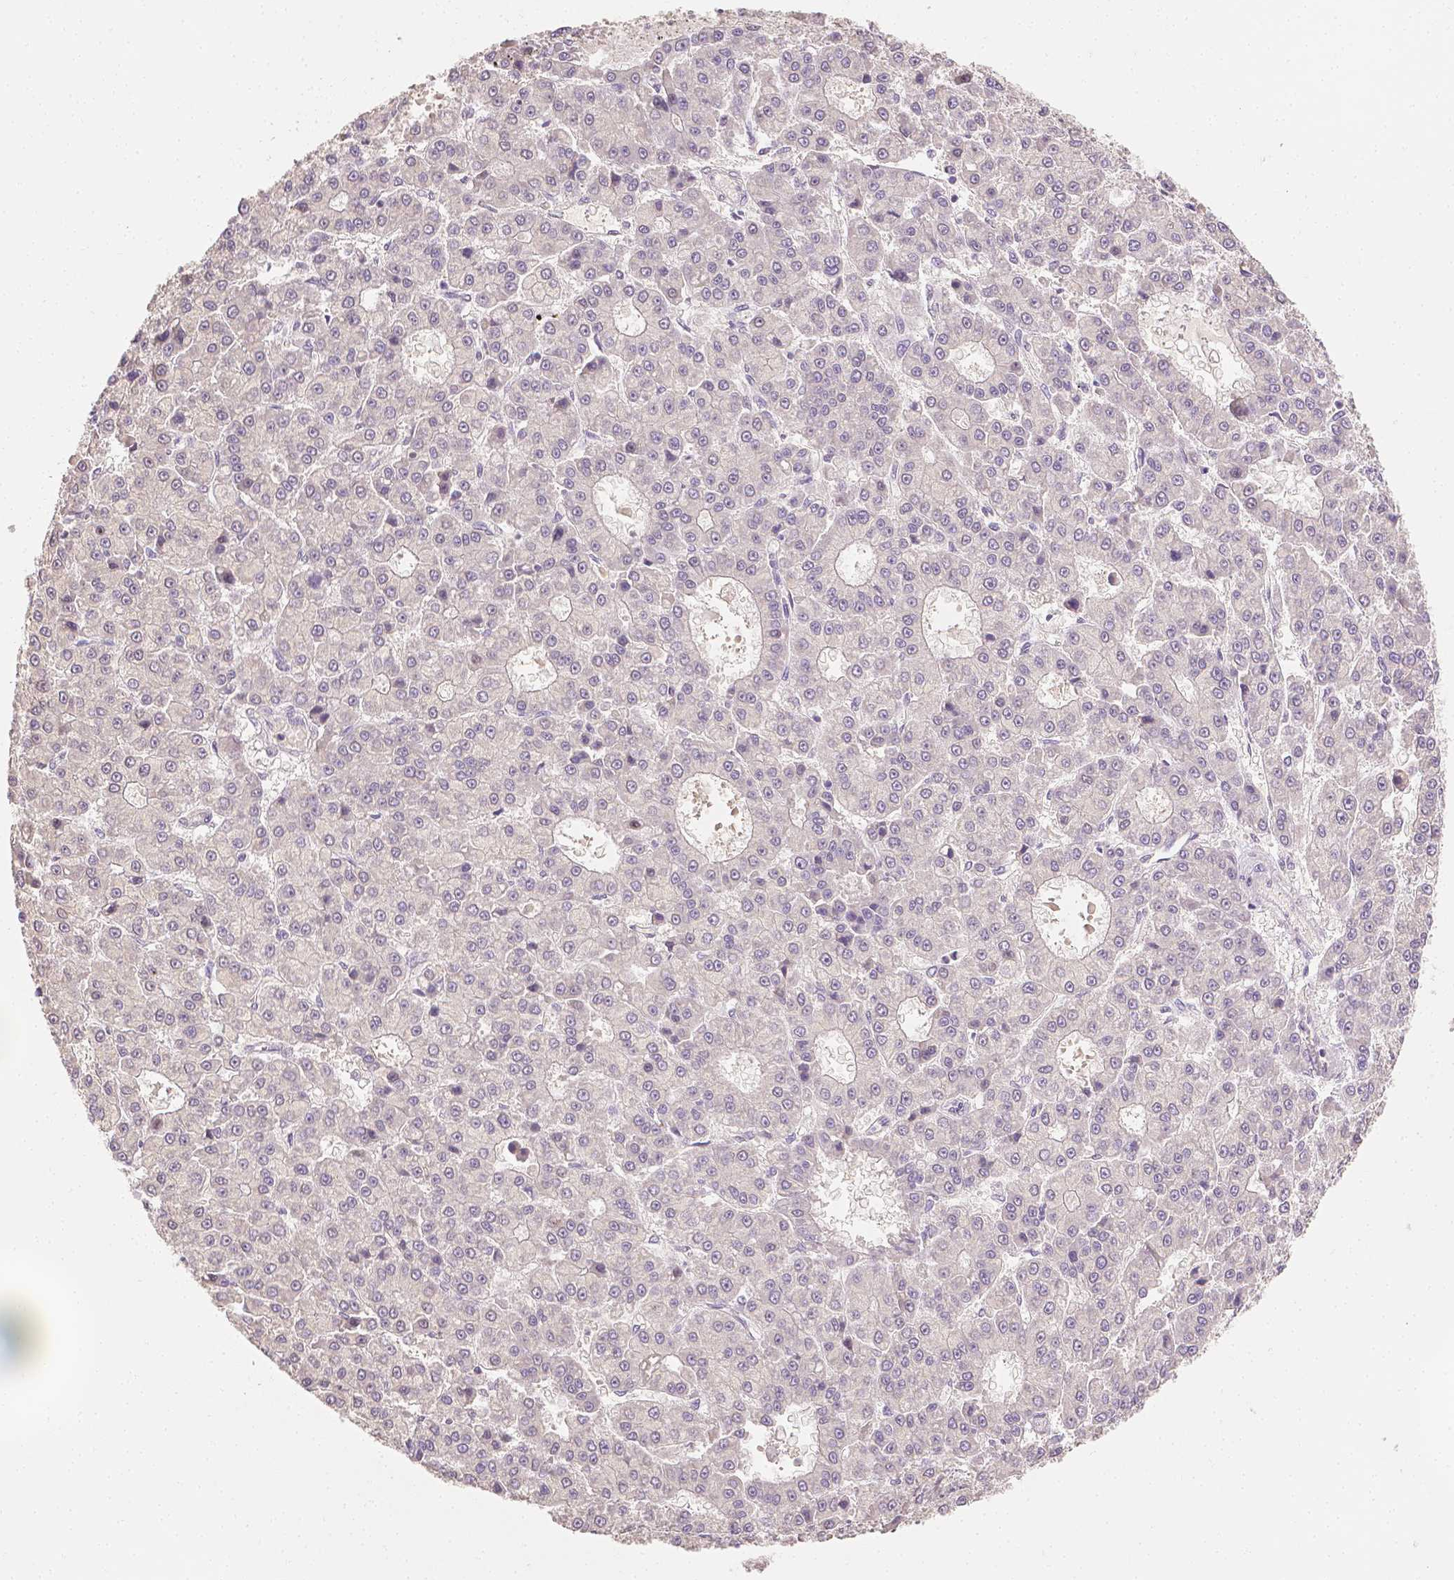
{"staining": {"intensity": "negative", "quantity": "none", "location": "none"}, "tissue": "liver cancer", "cell_type": "Tumor cells", "image_type": "cancer", "snomed": [{"axis": "morphology", "description": "Carcinoma, Hepatocellular, NOS"}, {"axis": "topography", "description": "Liver"}], "caption": "Micrograph shows no protein expression in tumor cells of liver cancer (hepatocellular carcinoma) tissue.", "gene": "TGM1", "patient": {"sex": "male", "age": 70}}